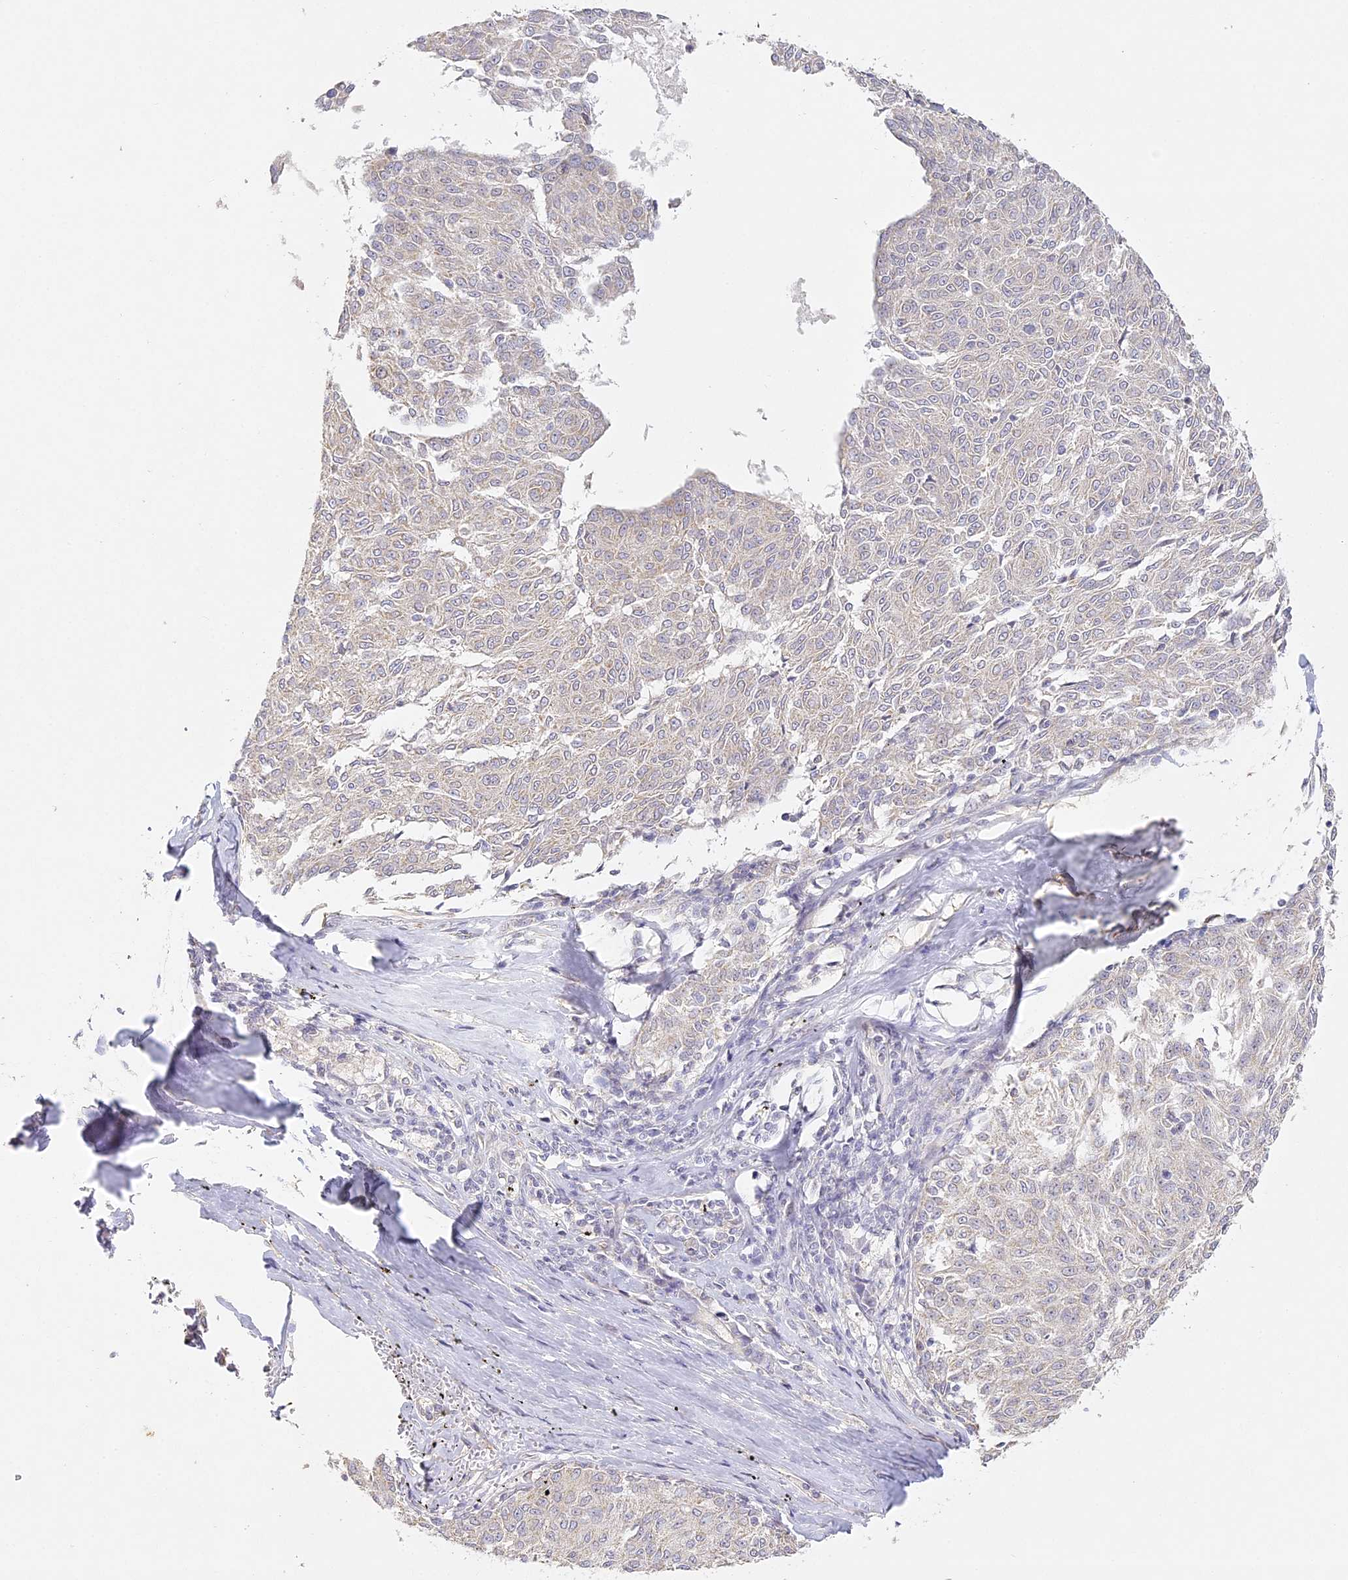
{"staining": {"intensity": "negative", "quantity": "none", "location": "none"}, "tissue": "melanoma", "cell_type": "Tumor cells", "image_type": "cancer", "snomed": [{"axis": "morphology", "description": "Malignant melanoma, NOS"}, {"axis": "topography", "description": "Skin"}], "caption": "Immunohistochemistry (IHC) photomicrograph of melanoma stained for a protein (brown), which reveals no positivity in tumor cells.", "gene": "MED28", "patient": {"sex": "female", "age": 72}}